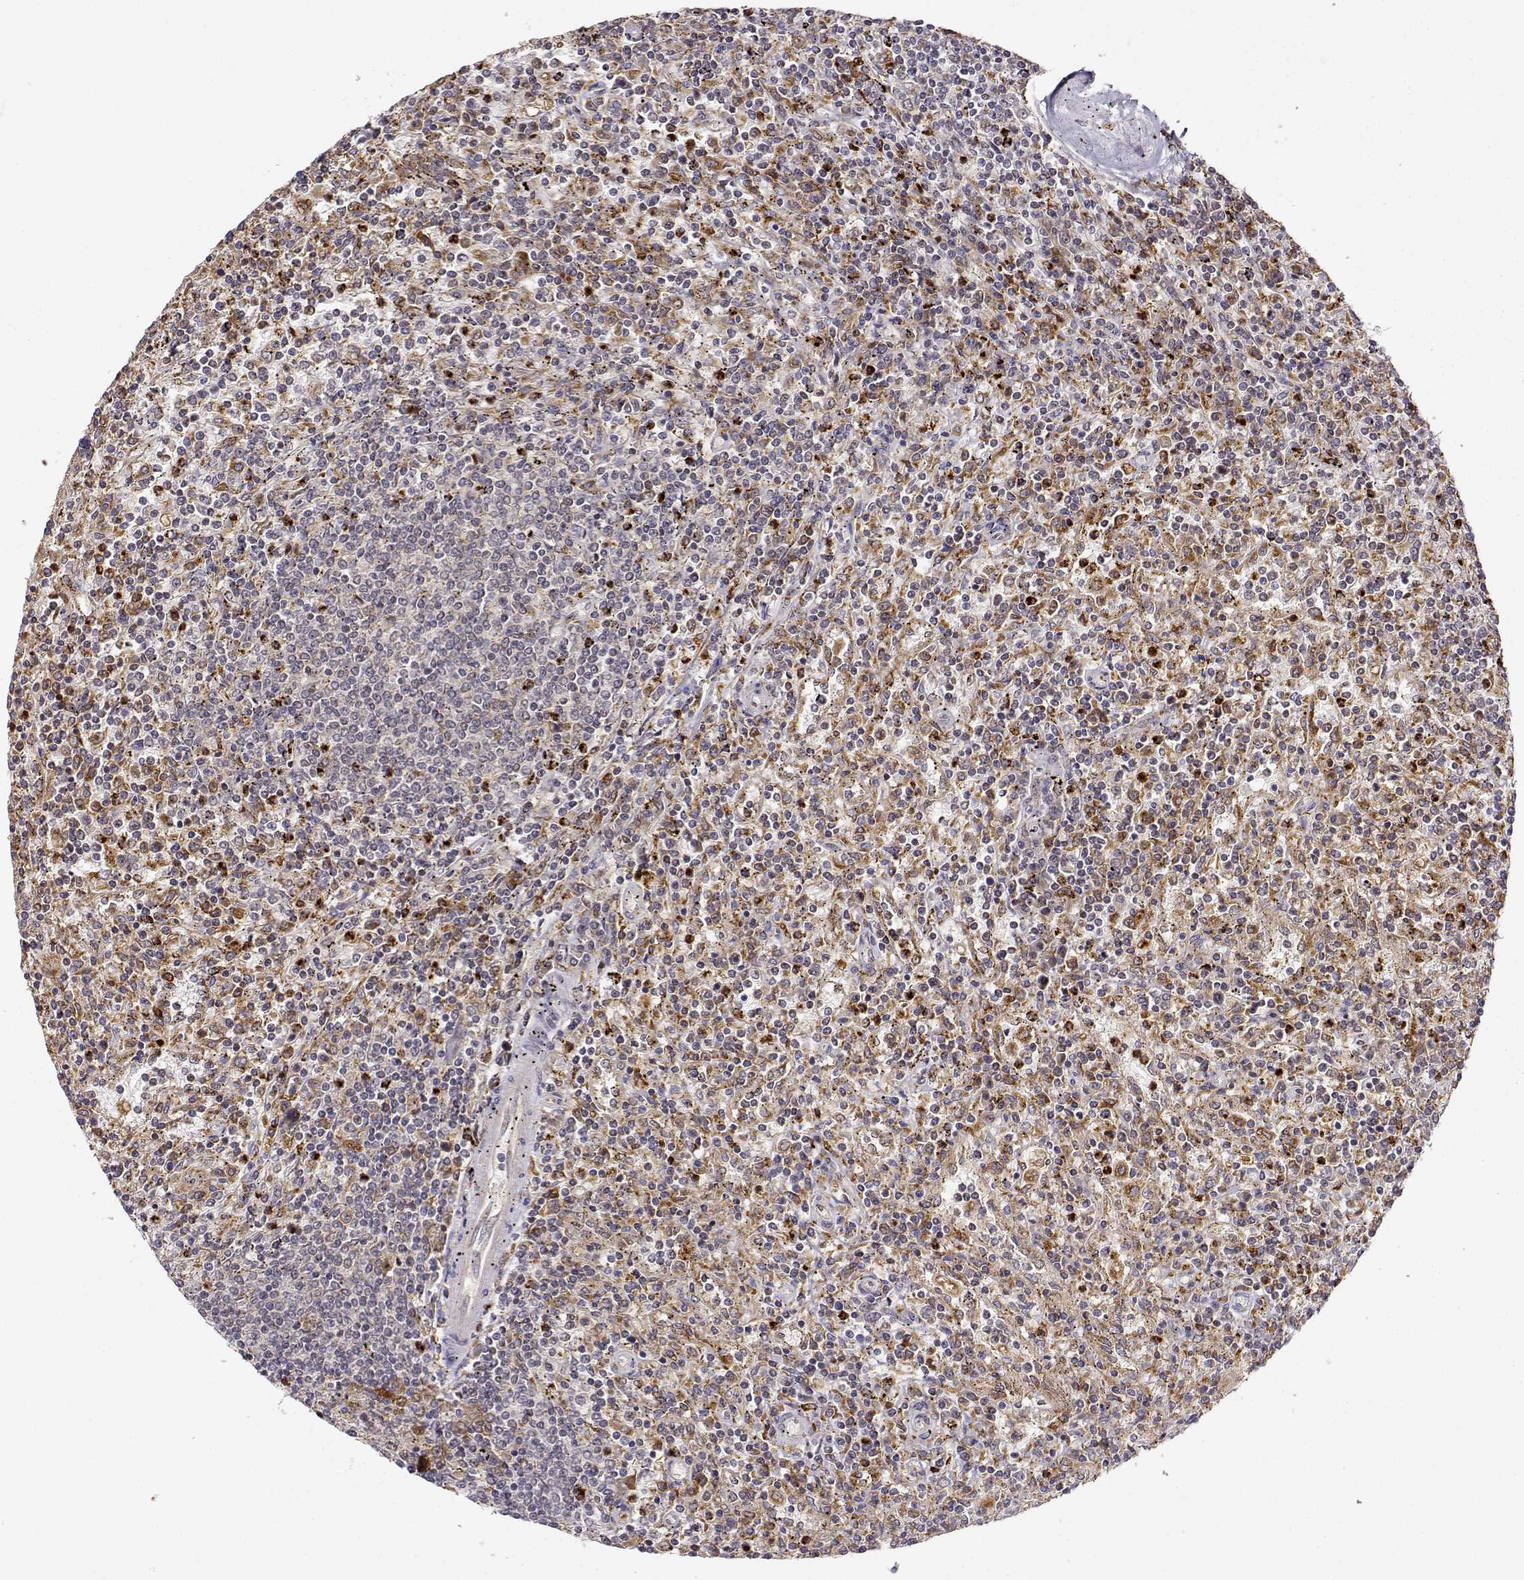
{"staining": {"intensity": "moderate", "quantity": "<25%", "location": "cytoplasmic/membranous"}, "tissue": "lymphoma", "cell_type": "Tumor cells", "image_type": "cancer", "snomed": [{"axis": "morphology", "description": "Malignant lymphoma, non-Hodgkin's type, Low grade"}, {"axis": "topography", "description": "Spleen"}], "caption": "Immunohistochemical staining of low-grade malignant lymphoma, non-Hodgkin's type shows moderate cytoplasmic/membranous protein expression in approximately <25% of tumor cells.", "gene": "RNF13", "patient": {"sex": "male", "age": 62}}